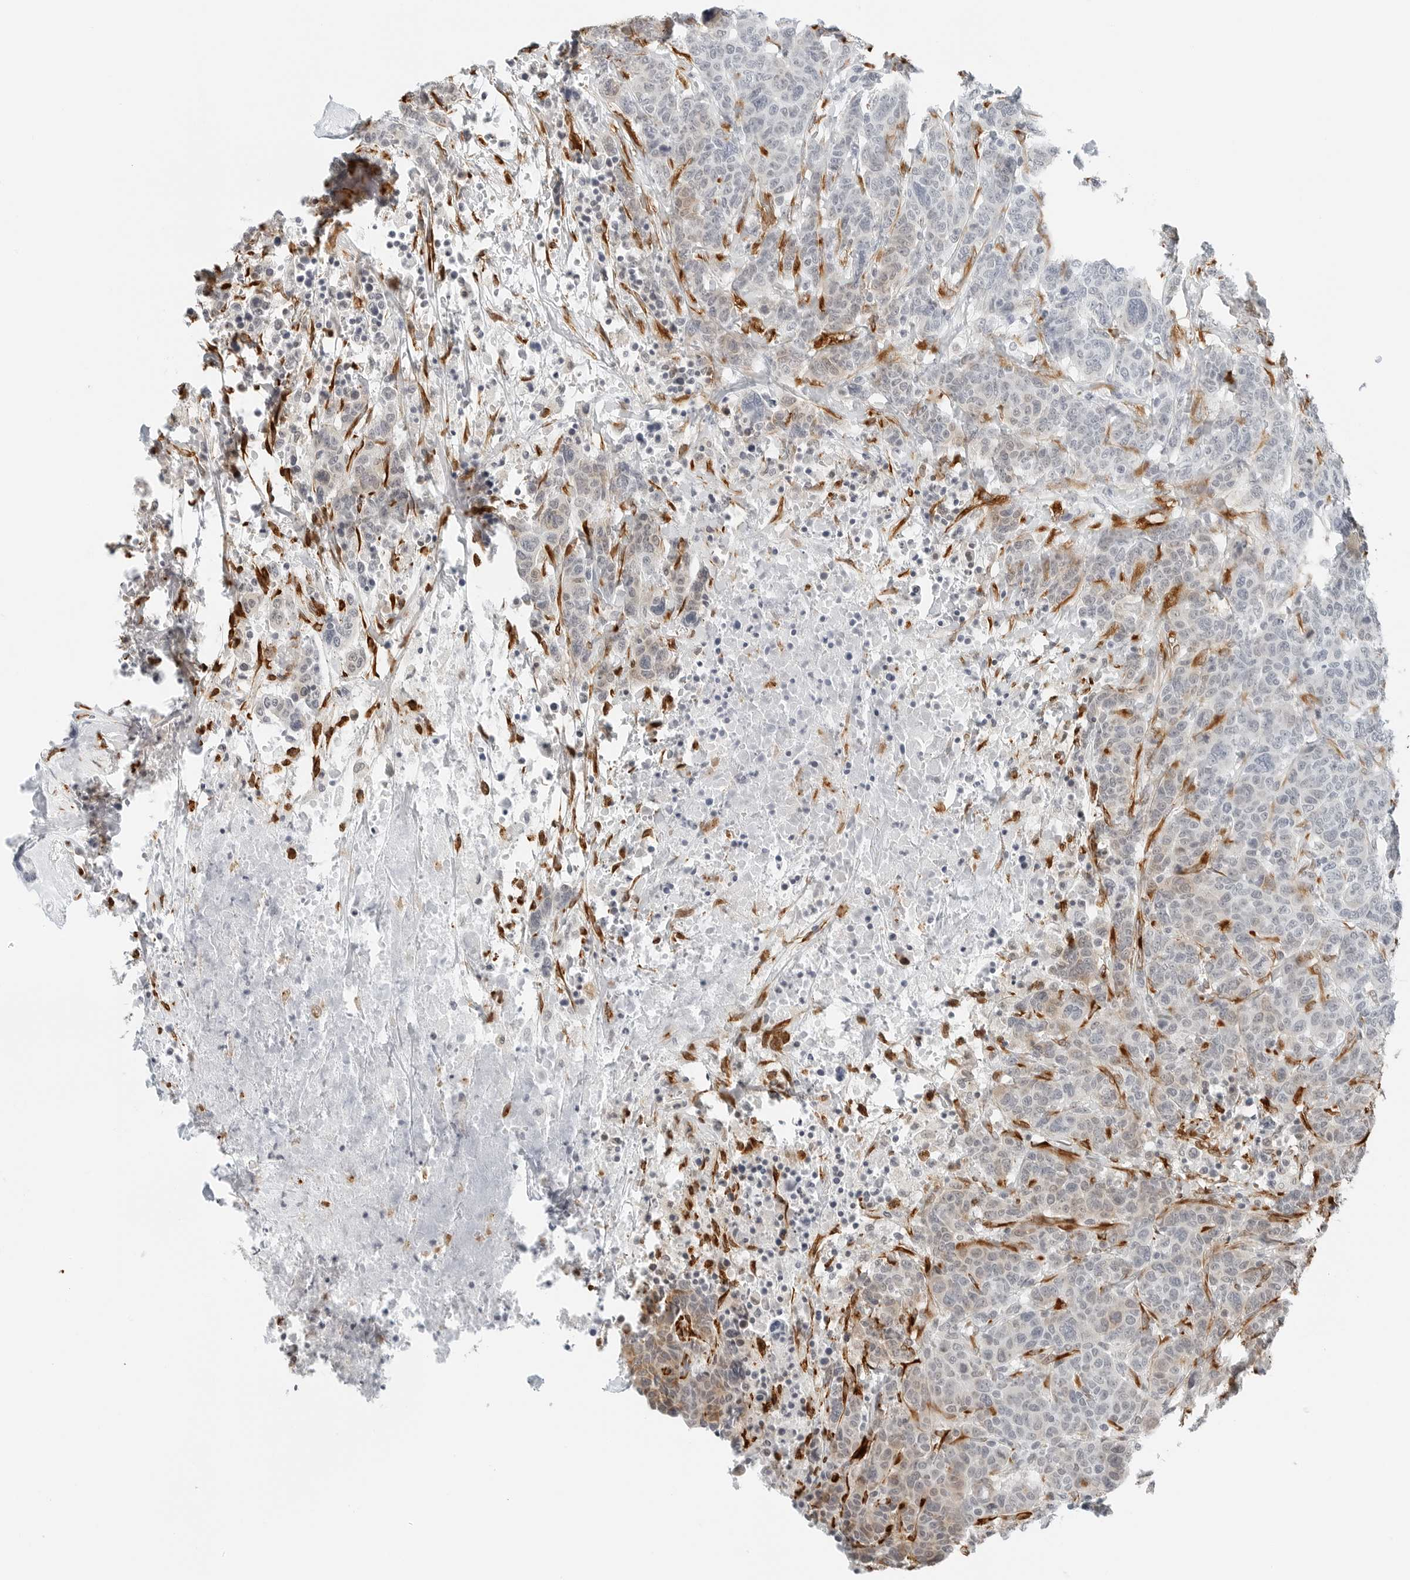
{"staining": {"intensity": "weak", "quantity": "<25%", "location": "cytoplasmic/membranous"}, "tissue": "breast cancer", "cell_type": "Tumor cells", "image_type": "cancer", "snomed": [{"axis": "morphology", "description": "Duct carcinoma"}, {"axis": "topography", "description": "Breast"}], "caption": "The micrograph reveals no staining of tumor cells in breast cancer. (Brightfield microscopy of DAB (3,3'-diaminobenzidine) immunohistochemistry (IHC) at high magnification).", "gene": "P4HA2", "patient": {"sex": "female", "age": 37}}